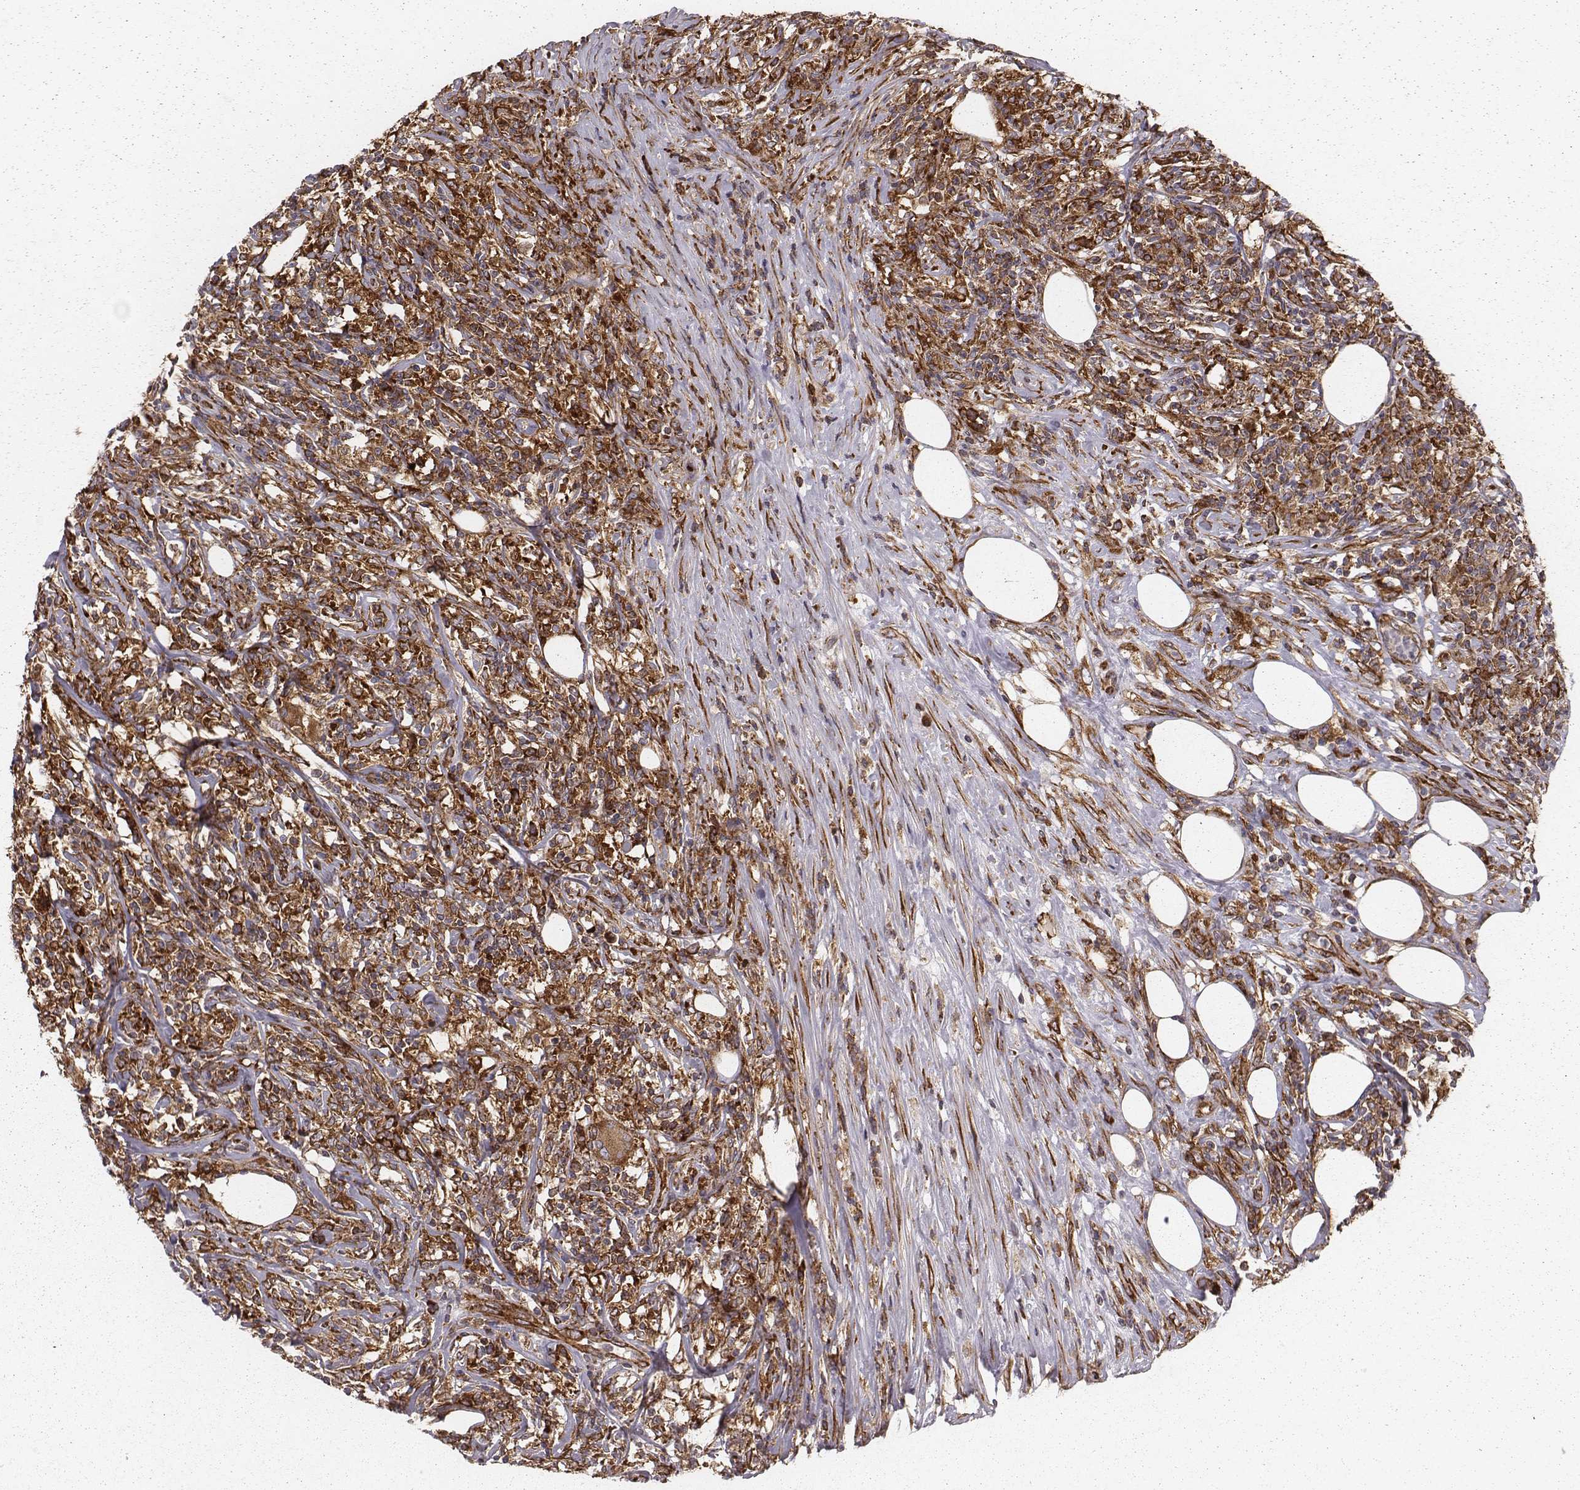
{"staining": {"intensity": "strong", "quantity": ">75%", "location": "cytoplasmic/membranous"}, "tissue": "lymphoma", "cell_type": "Tumor cells", "image_type": "cancer", "snomed": [{"axis": "morphology", "description": "Malignant lymphoma, non-Hodgkin's type, High grade"}, {"axis": "topography", "description": "Lymph node"}], "caption": "A high-resolution micrograph shows immunohistochemistry (IHC) staining of malignant lymphoma, non-Hodgkin's type (high-grade), which reveals strong cytoplasmic/membranous positivity in about >75% of tumor cells.", "gene": "TXLNA", "patient": {"sex": "female", "age": 84}}